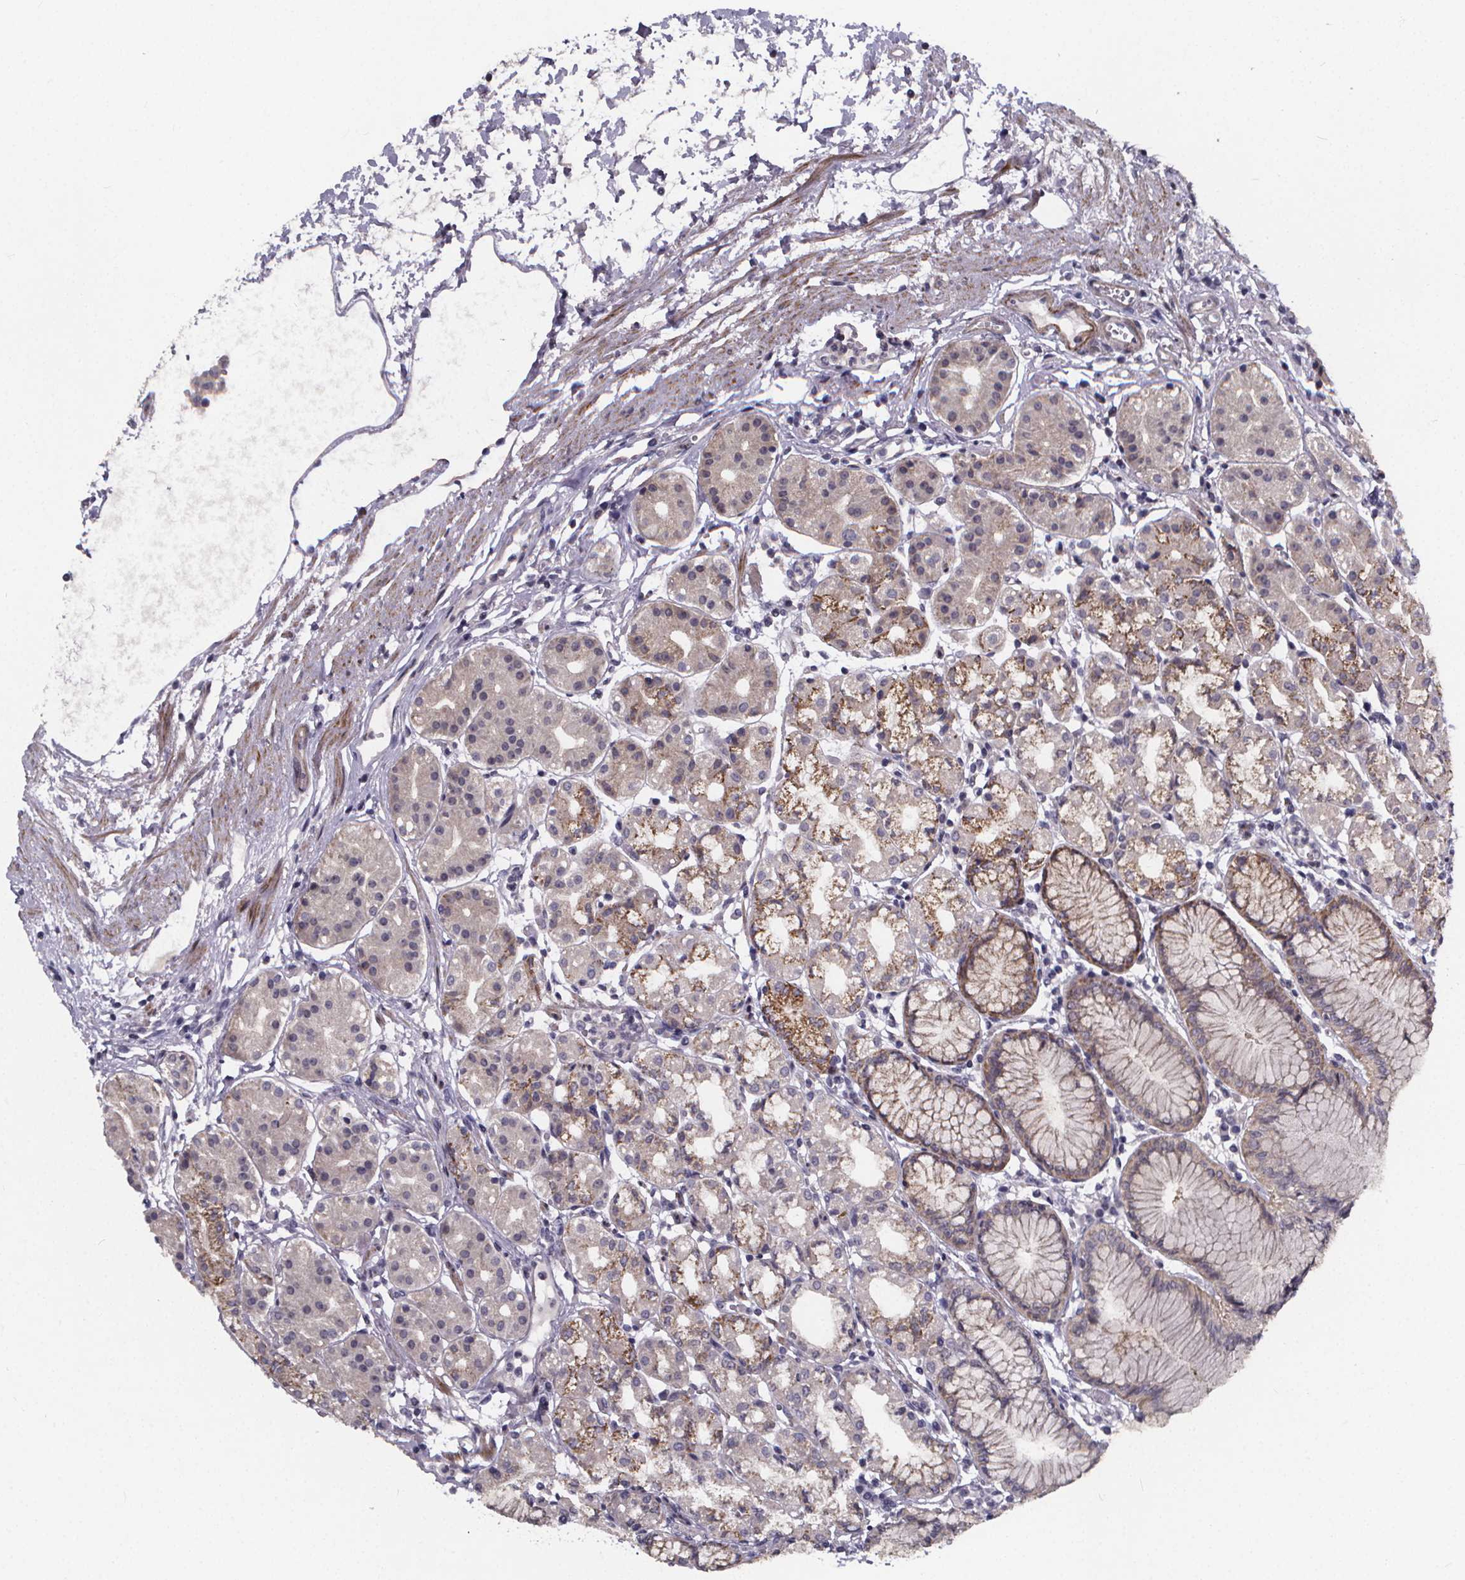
{"staining": {"intensity": "moderate", "quantity": "<25%", "location": "cytoplasmic/membranous"}, "tissue": "stomach", "cell_type": "Glandular cells", "image_type": "normal", "snomed": [{"axis": "morphology", "description": "Normal tissue, NOS"}, {"axis": "topography", "description": "Skeletal muscle"}, {"axis": "topography", "description": "Stomach"}], "caption": "This is an image of immunohistochemistry staining of normal stomach, which shows moderate expression in the cytoplasmic/membranous of glandular cells.", "gene": "FBXW2", "patient": {"sex": "female", "age": 57}}